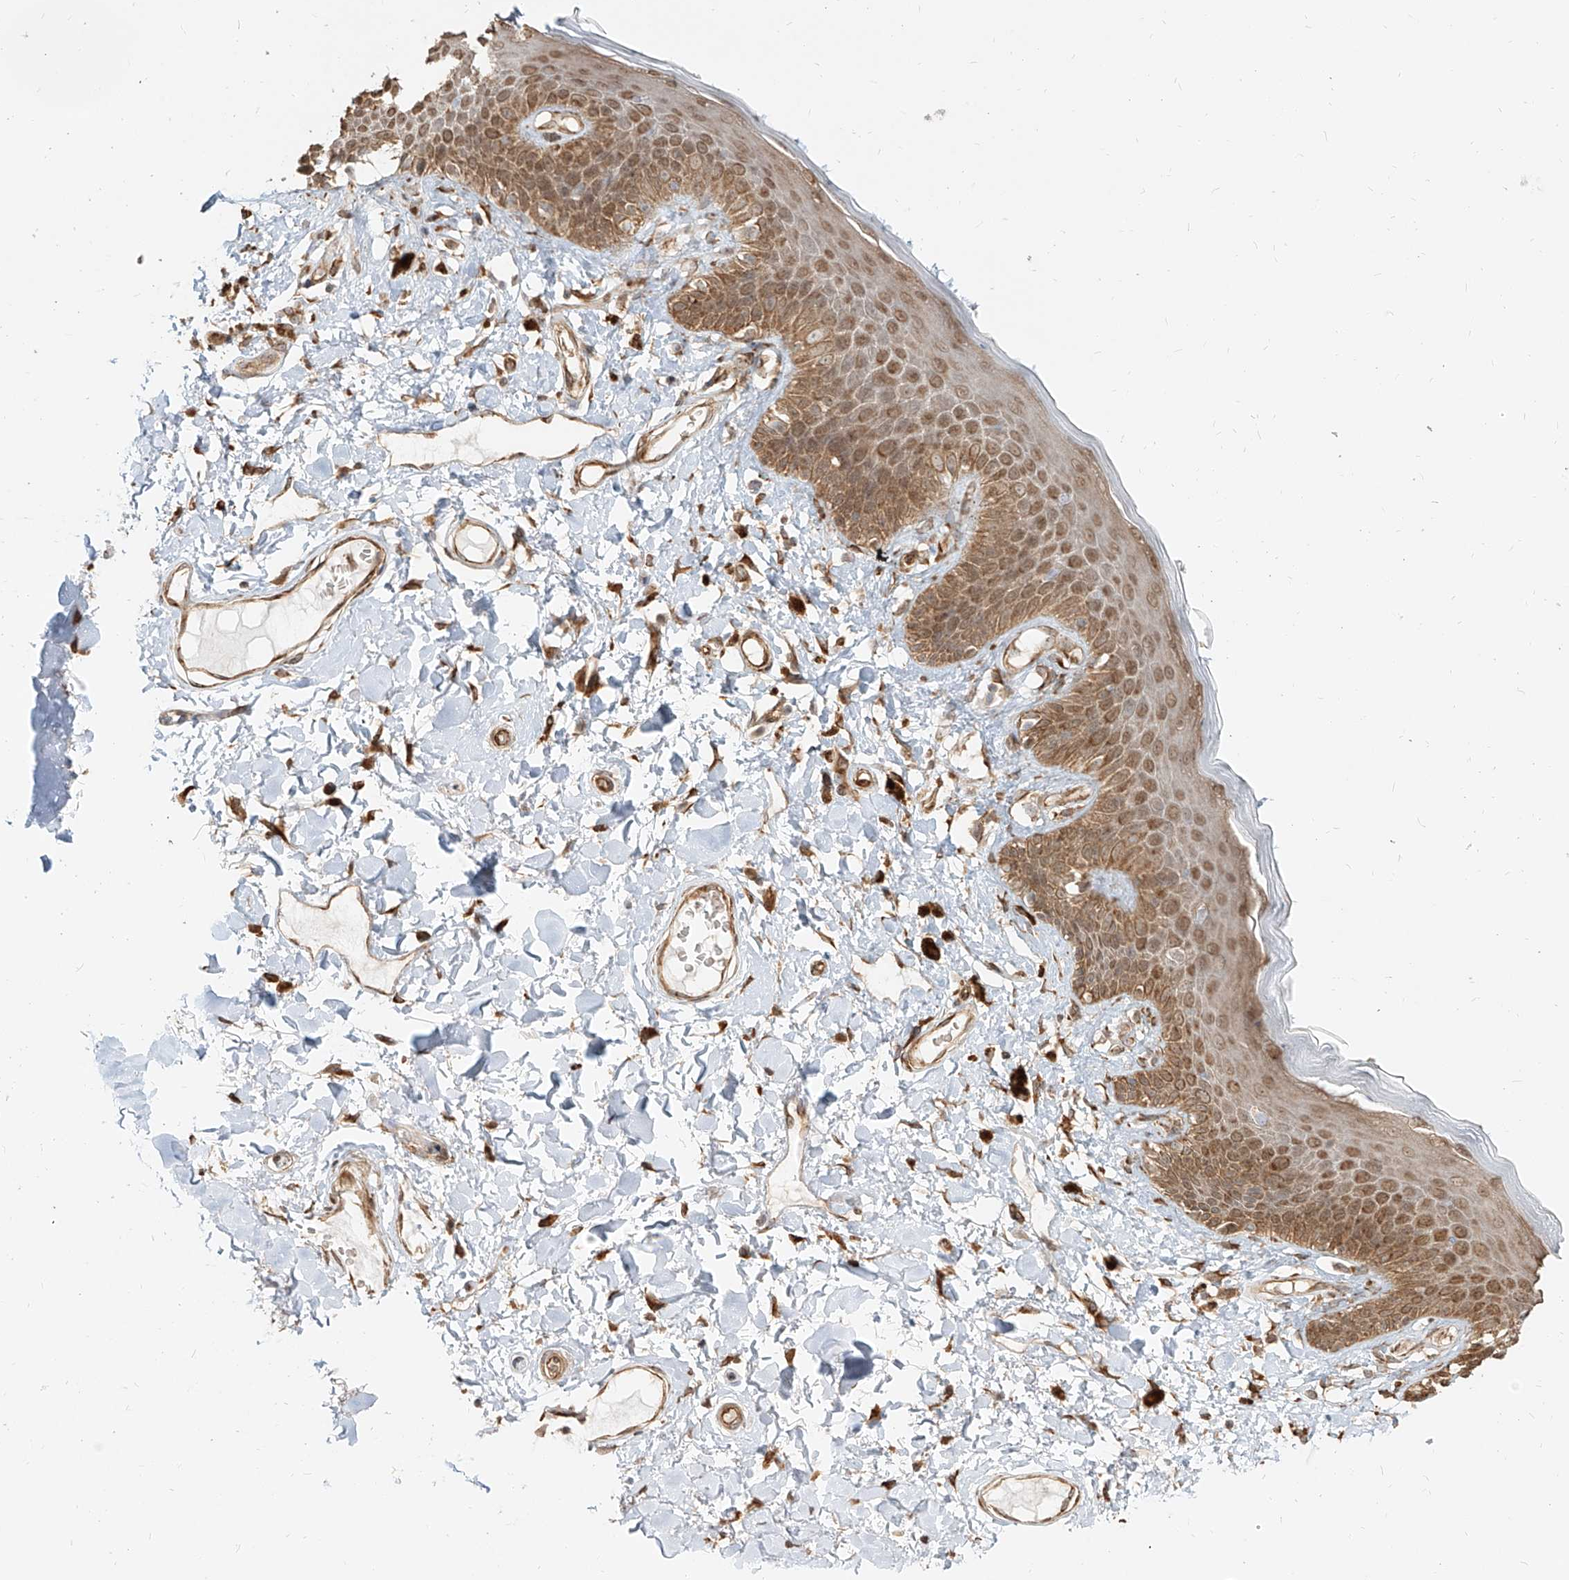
{"staining": {"intensity": "moderate", "quantity": ">75%", "location": "cytoplasmic/membranous"}, "tissue": "skin", "cell_type": "Epidermal cells", "image_type": "normal", "snomed": [{"axis": "morphology", "description": "Normal tissue, NOS"}, {"axis": "topography", "description": "Anal"}], "caption": "Moderate cytoplasmic/membranous staining is appreciated in about >75% of epidermal cells in normal skin.", "gene": "UBE2K", "patient": {"sex": "female", "age": 78}}